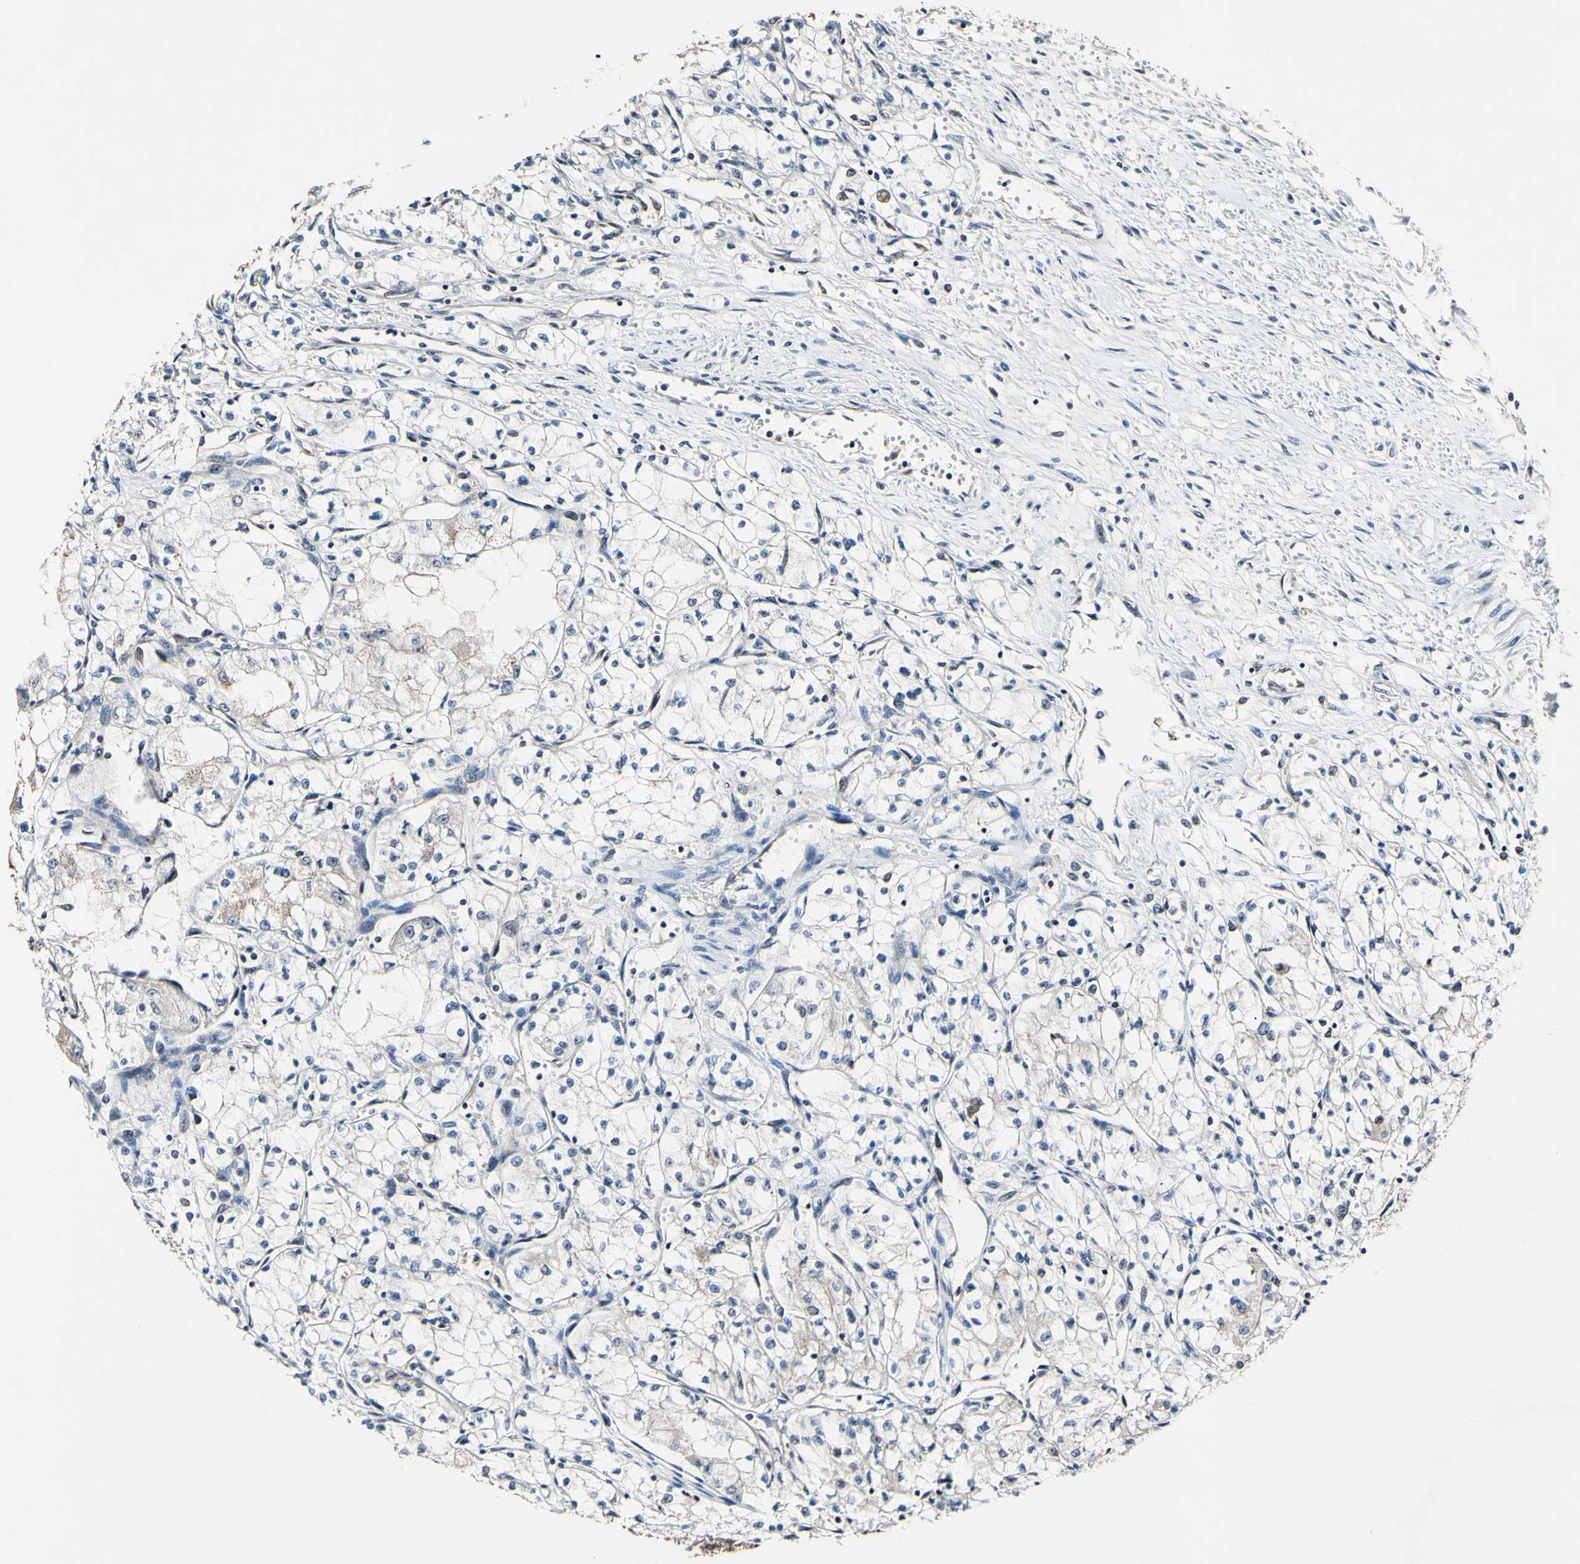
{"staining": {"intensity": "negative", "quantity": "none", "location": "none"}, "tissue": "renal cancer", "cell_type": "Tumor cells", "image_type": "cancer", "snomed": [{"axis": "morphology", "description": "Normal tissue, NOS"}, {"axis": "morphology", "description": "Adenocarcinoma, NOS"}, {"axis": "topography", "description": "Kidney"}], "caption": "A histopathology image of renal cancer stained for a protein demonstrates no brown staining in tumor cells.", "gene": "PSMD10", "patient": {"sex": "male", "age": 59}}